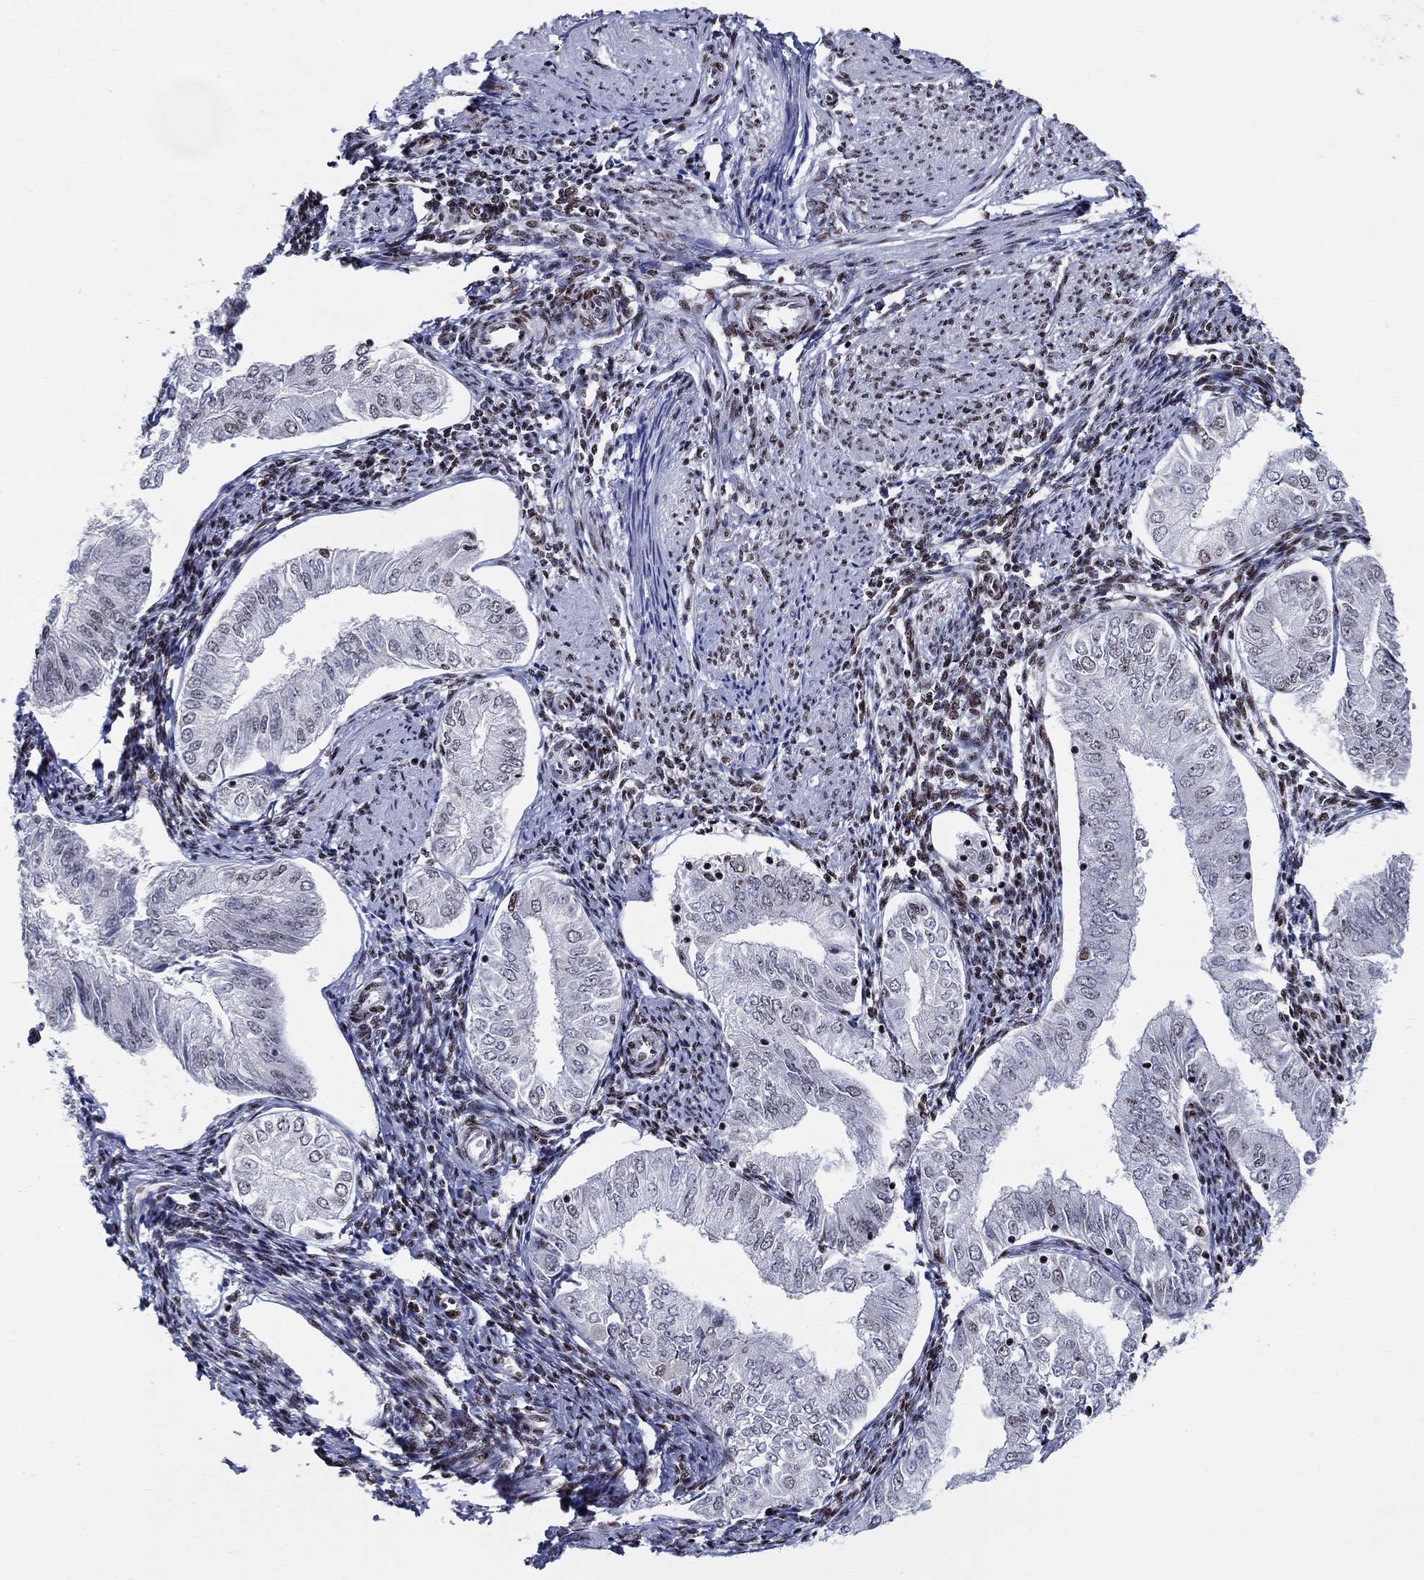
{"staining": {"intensity": "moderate", "quantity": "<25%", "location": "nuclear"}, "tissue": "endometrial cancer", "cell_type": "Tumor cells", "image_type": "cancer", "snomed": [{"axis": "morphology", "description": "Adenocarcinoma, NOS"}, {"axis": "topography", "description": "Endometrium"}], "caption": "Human adenocarcinoma (endometrial) stained with a protein marker exhibits moderate staining in tumor cells.", "gene": "FBXO16", "patient": {"sex": "female", "age": 53}}